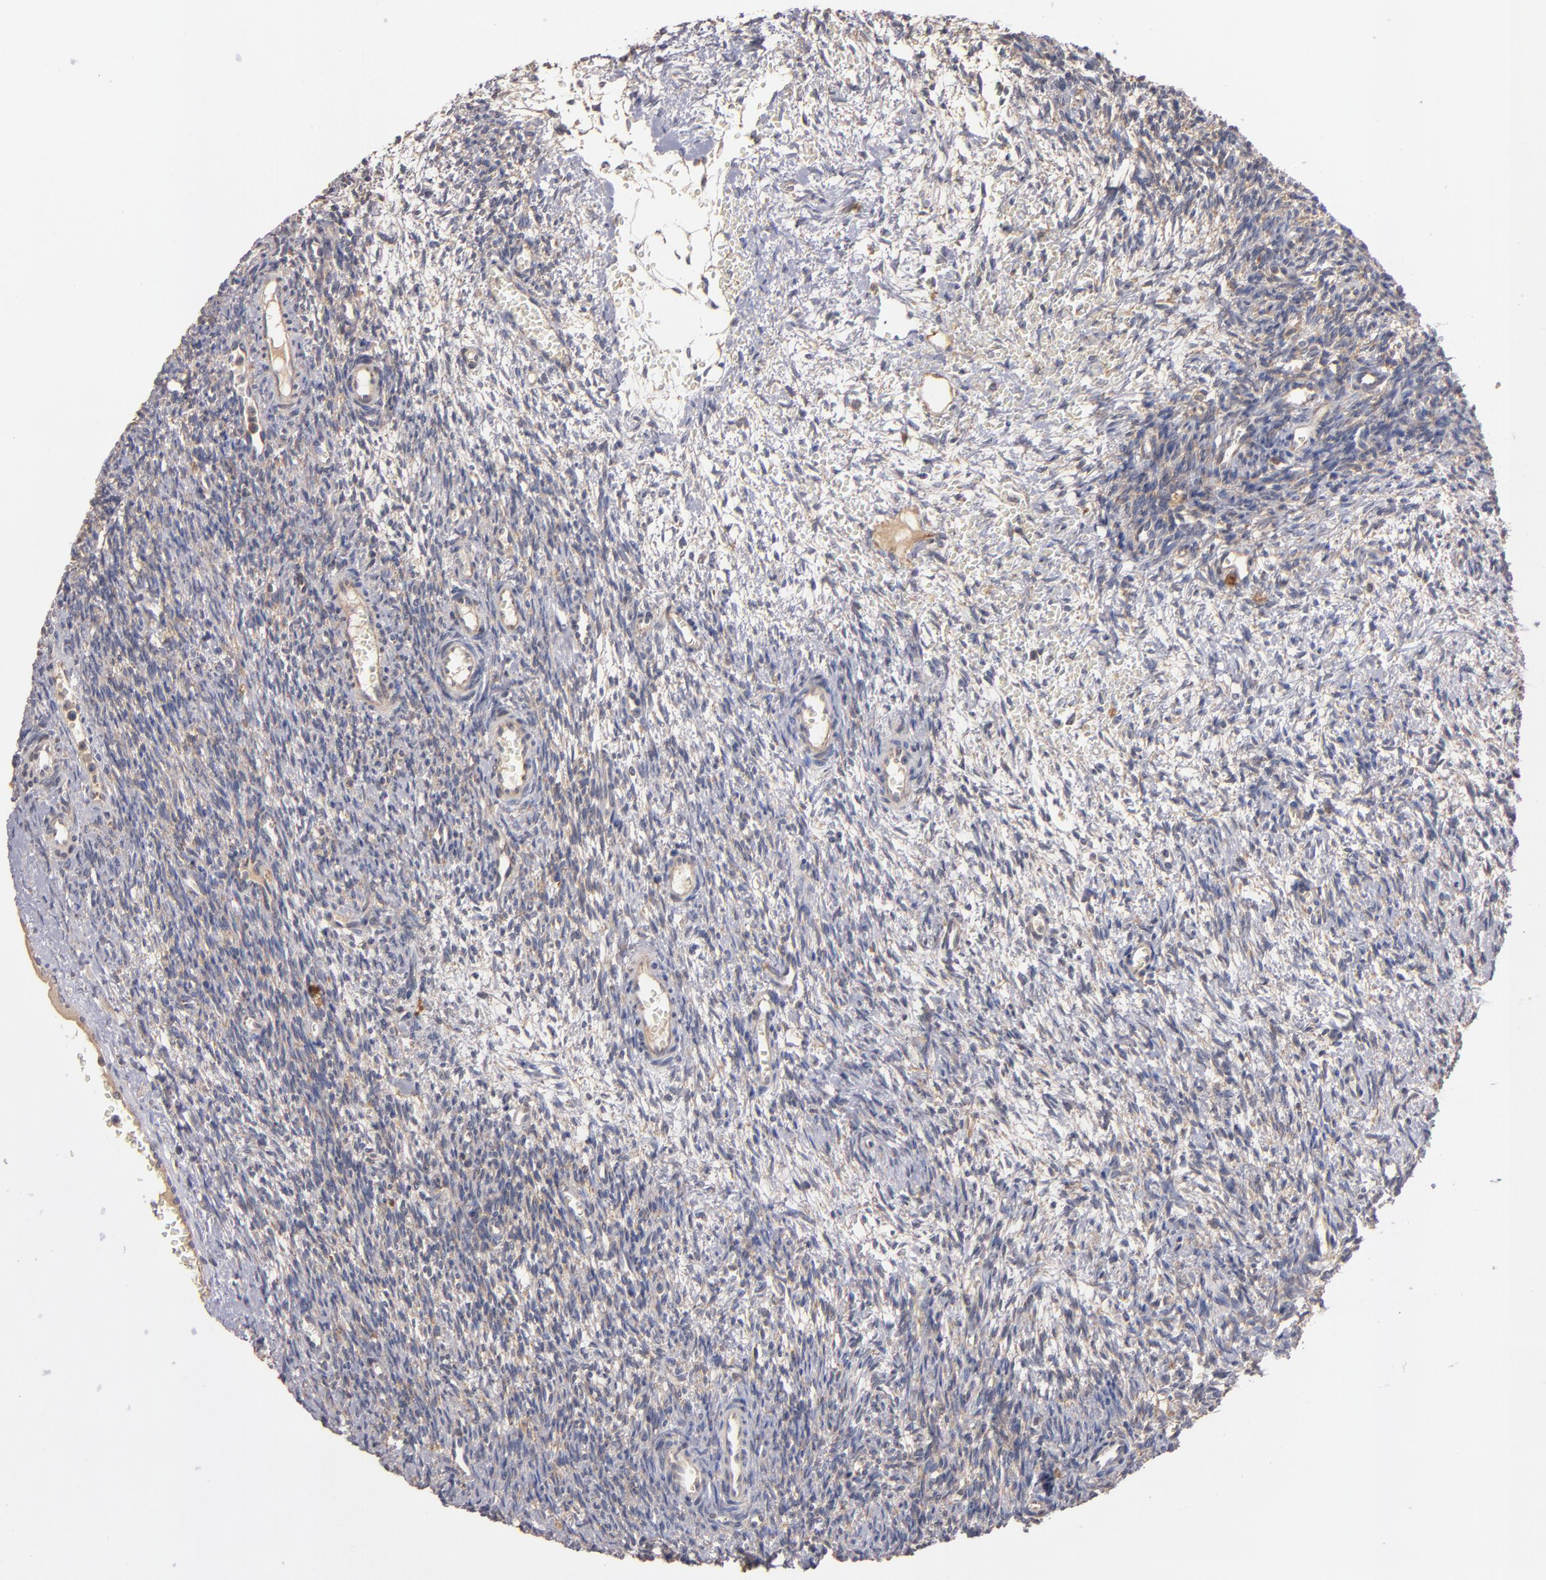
{"staining": {"intensity": "negative", "quantity": "none", "location": "none"}, "tissue": "ovary", "cell_type": "Follicle cells", "image_type": "normal", "snomed": [{"axis": "morphology", "description": "Normal tissue, NOS"}, {"axis": "topography", "description": "Ovary"}], "caption": "Follicle cells show no significant protein expression in benign ovary. The staining is performed using DAB brown chromogen with nuclei counter-stained in using hematoxylin.", "gene": "UPF3B", "patient": {"sex": "female", "age": 27}}